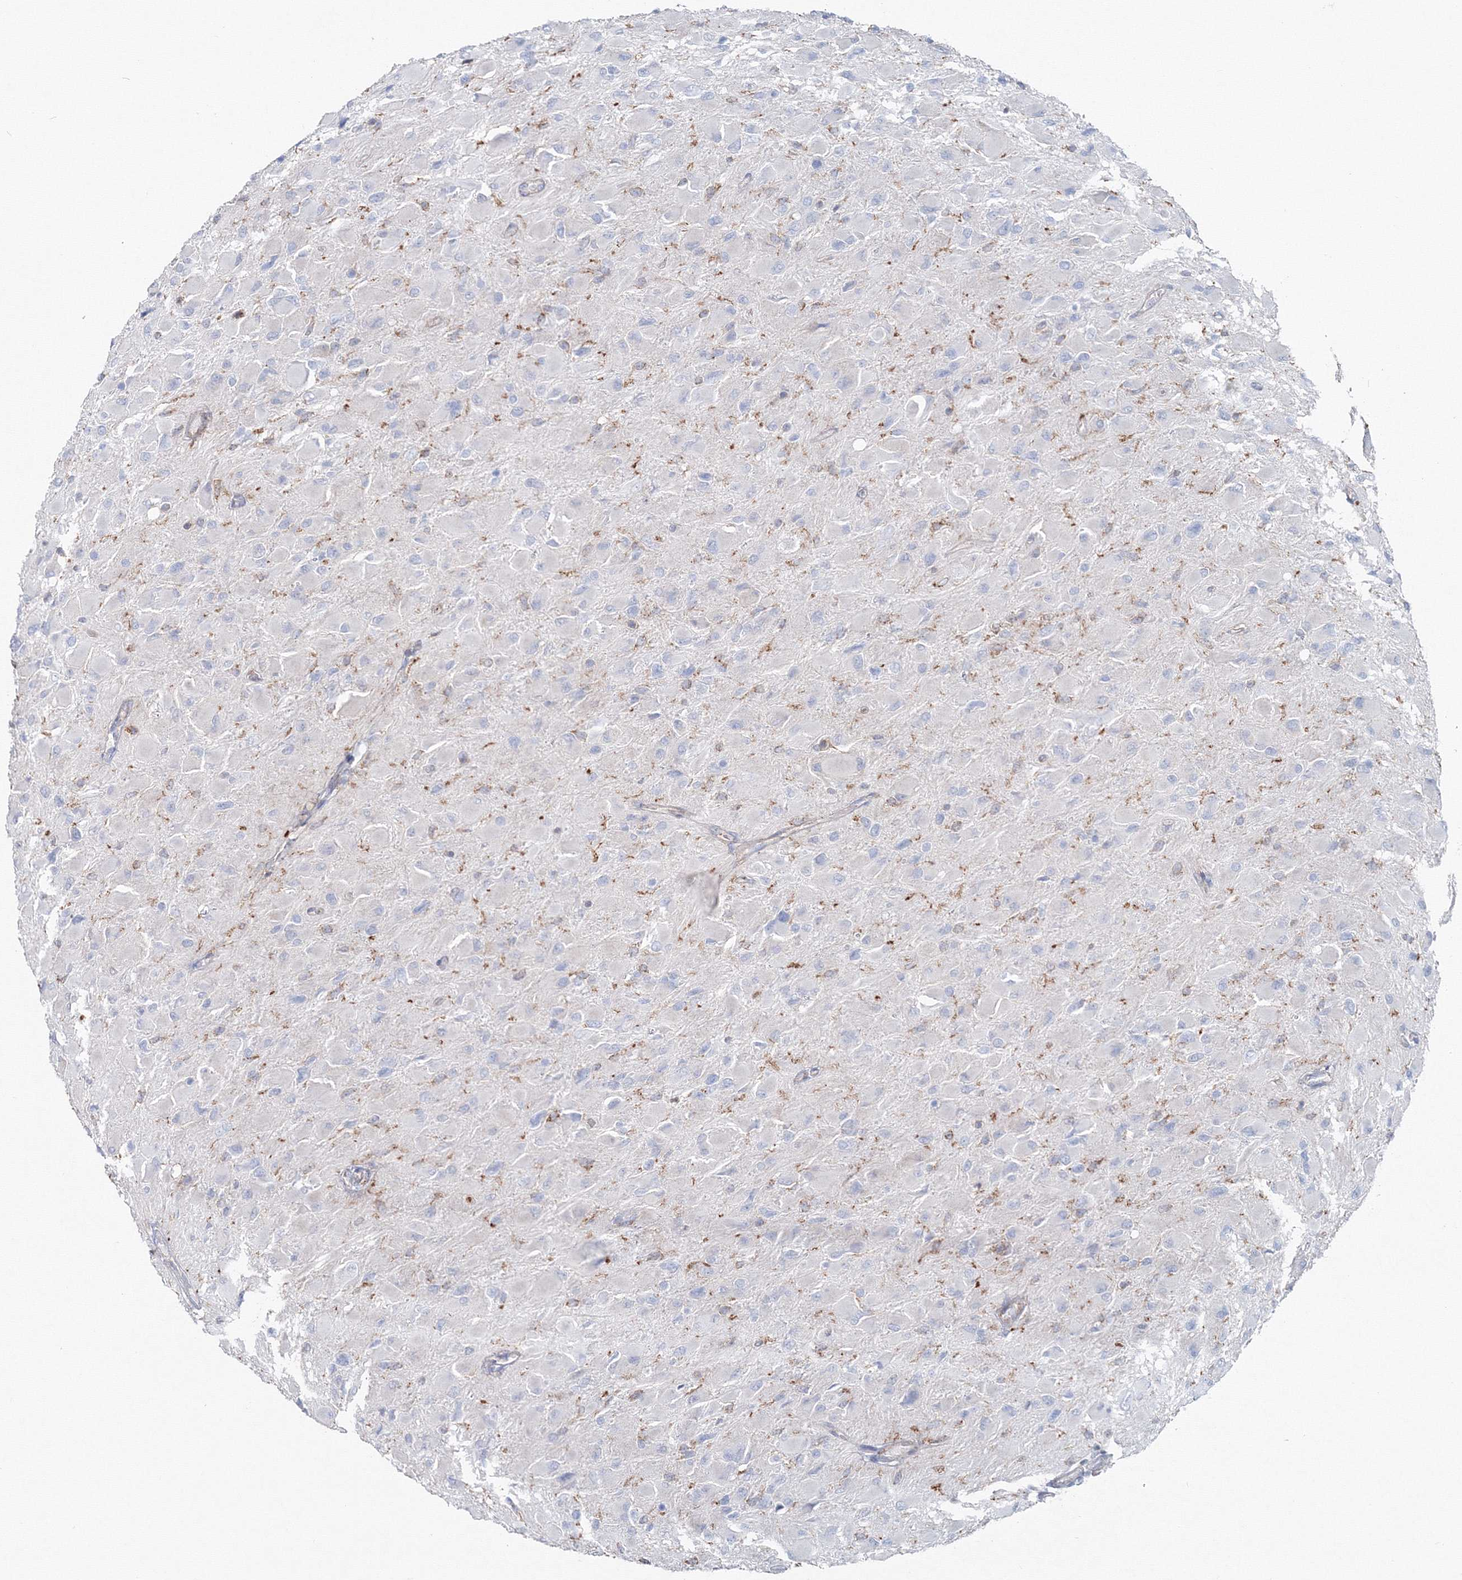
{"staining": {"intensity": "negative", "quantity": "none", "location": "none"}, "tissue": "glioma", "cell_type": "Tumor cells", "image_type": "cancer", "snomed": [{"axis": "morphology", "description": "Glioma, malignant, High grade"}, {"axis": "topography", "description": "Cerebral cortex"}], "caption": "High-grade glioma (malignant) was stained to show a protein in brown. There is no significant staining in tumor cells.", "gene": "GGA2", "patient": {"sex": "female", "age": 36}}